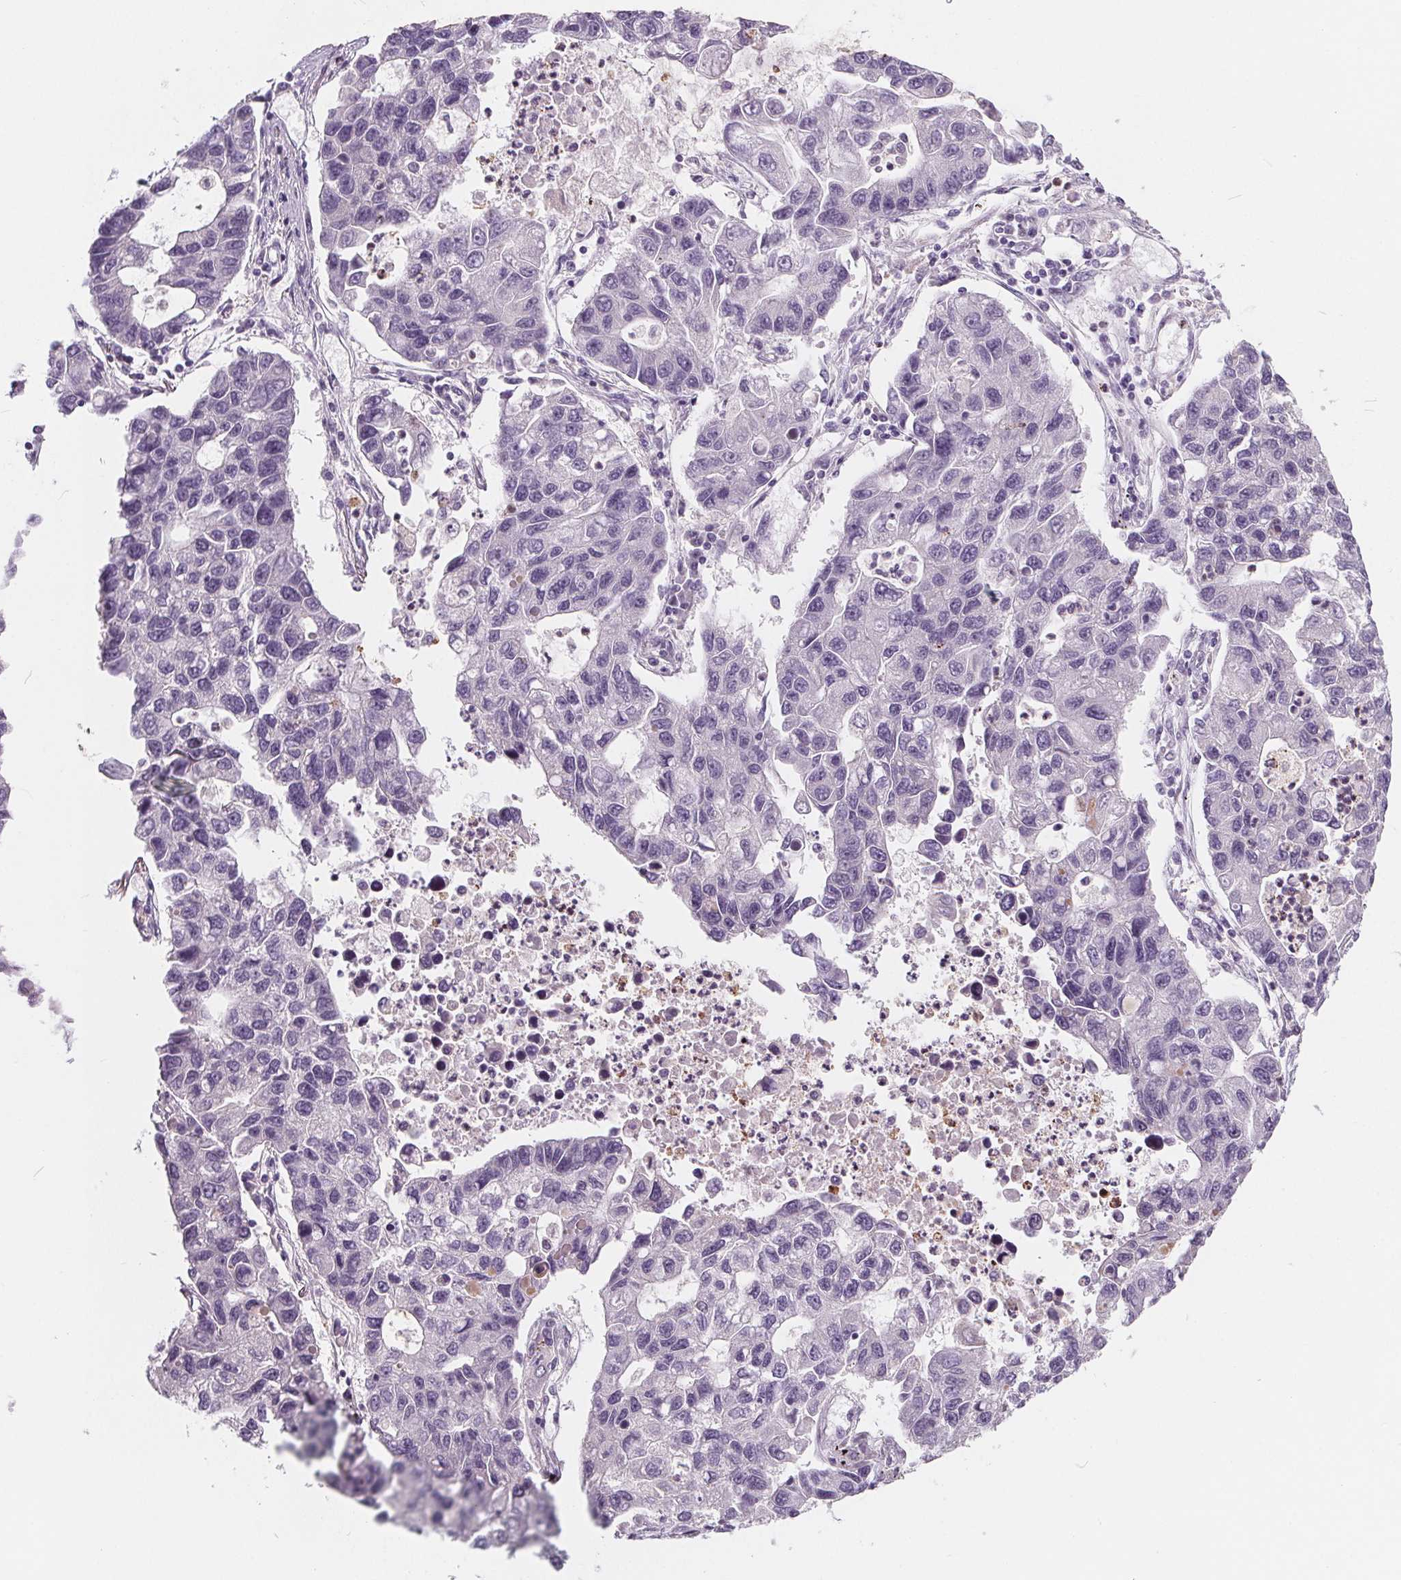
{"staining": {"intensity": "negative", "quantity": "none", "location": "none"}, "tissue": "lung cancer", "cell_type": "Tumor cells", "image_type": "cancer", "snomed": [{"axis": "morphology", "description": "Adenocarcinoma, NOS"}, {"axis": "topography", "description": "Bronchus"}, {"axis": "topography", "description": "Lung"}], "caption": "Tumor cells are negative for brown protein staining in lung cancer (adenocarcinoma). (Stains: DAB (3,3'-diaminobenzidine) immunohistochemistry with hematoxylin counter stain, Microscopy: brightfield microscopy at high magnification).", "gene": "HAAO", "patient": {"sex": "female", "age": 51}}